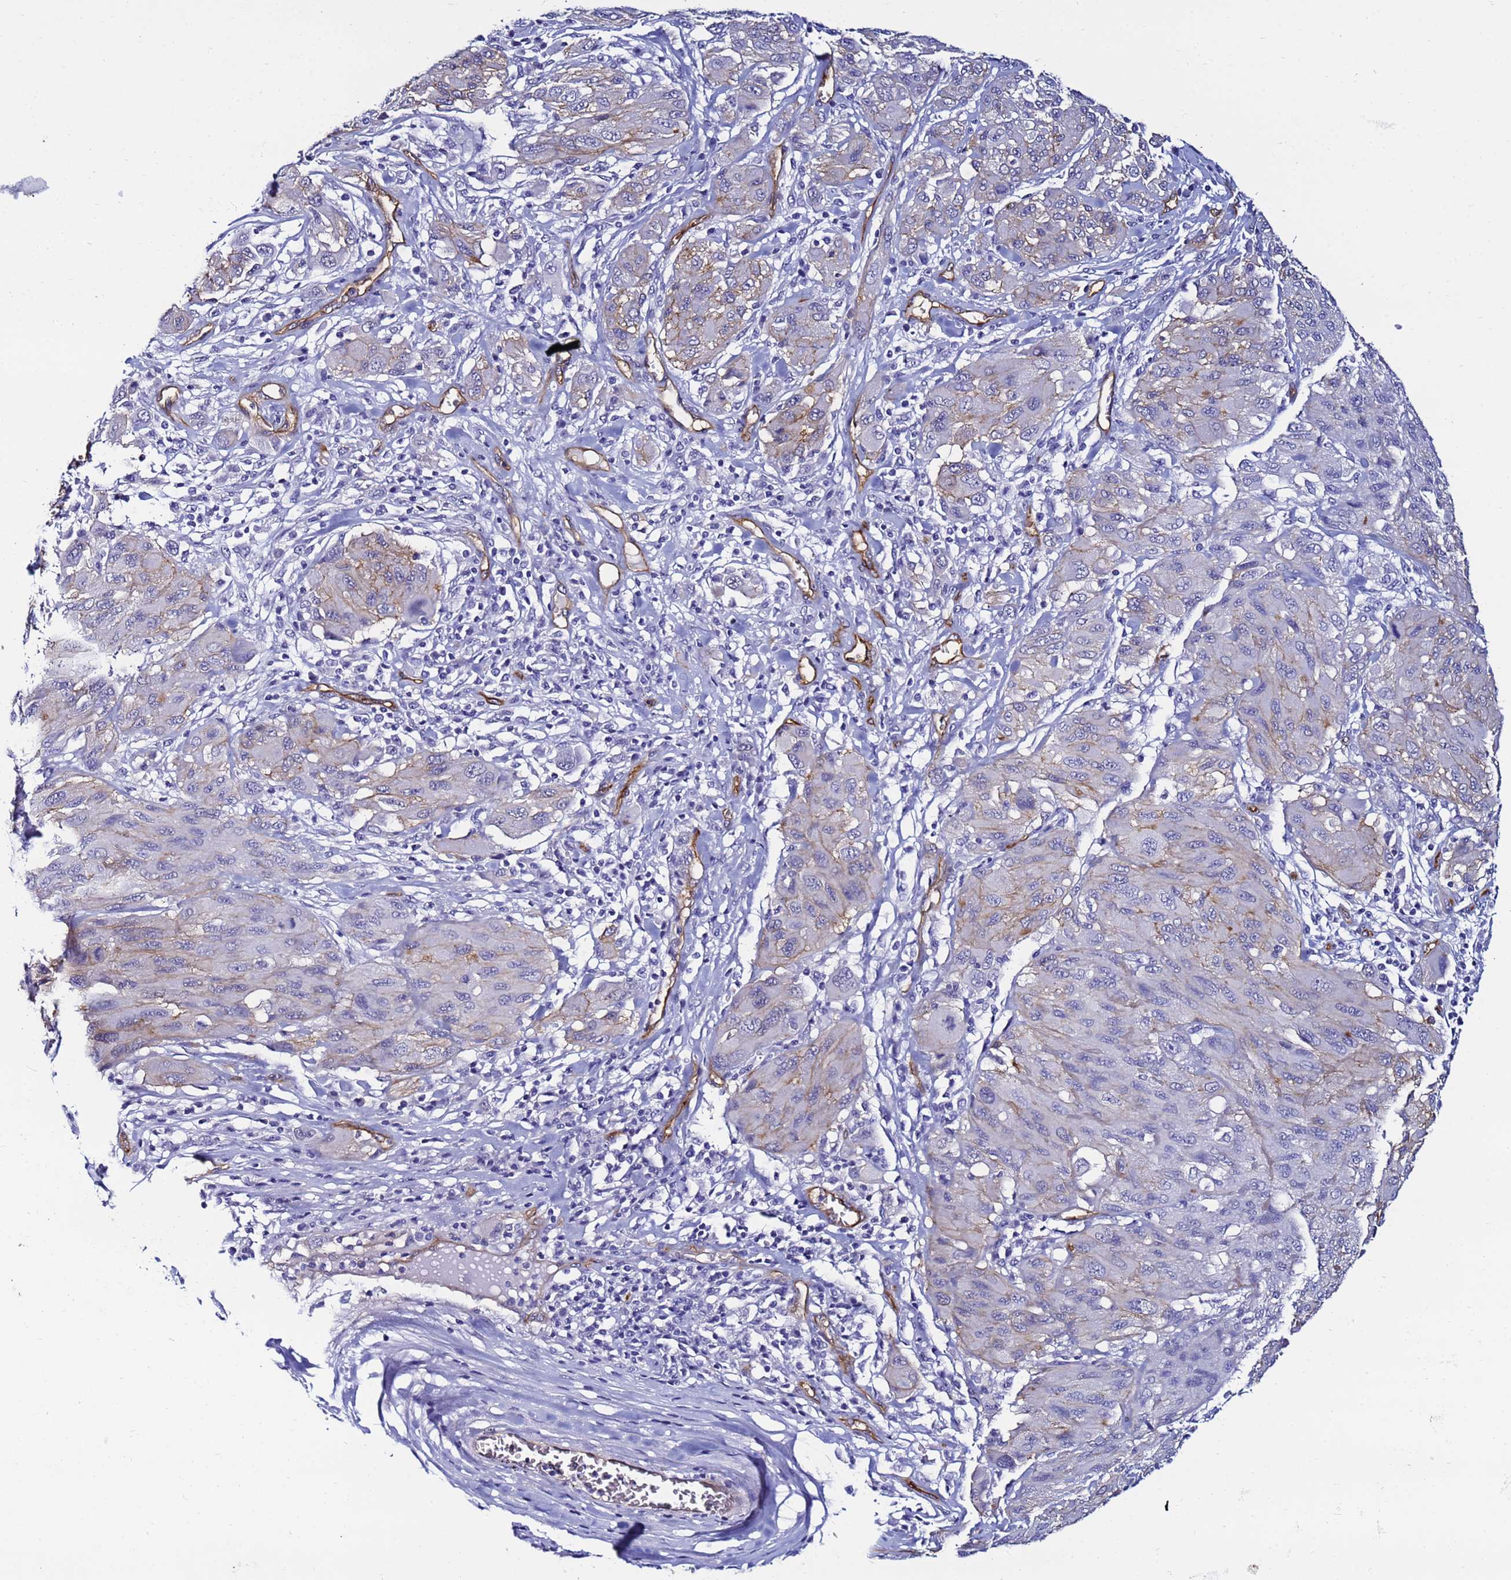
{"staining": {"intensity": "weak", "quantity": "<25%", "location": "cytoplasmic/membranous"}, "tissue": "melanoma", "cell_type": "Tumor cells", "image_type": "cancer", "snomed": [{"axis": "morphology", "description": "Malignant melanoma, NOS"}, {"axis": "topography", "description": "Skin"}], "caption": "Immunohistochemical staining of human melanoma demonstrates no significant expression in tumor cells.", "gene": "DEFB104A", "patient": {"sex": "female", "age": 91}}